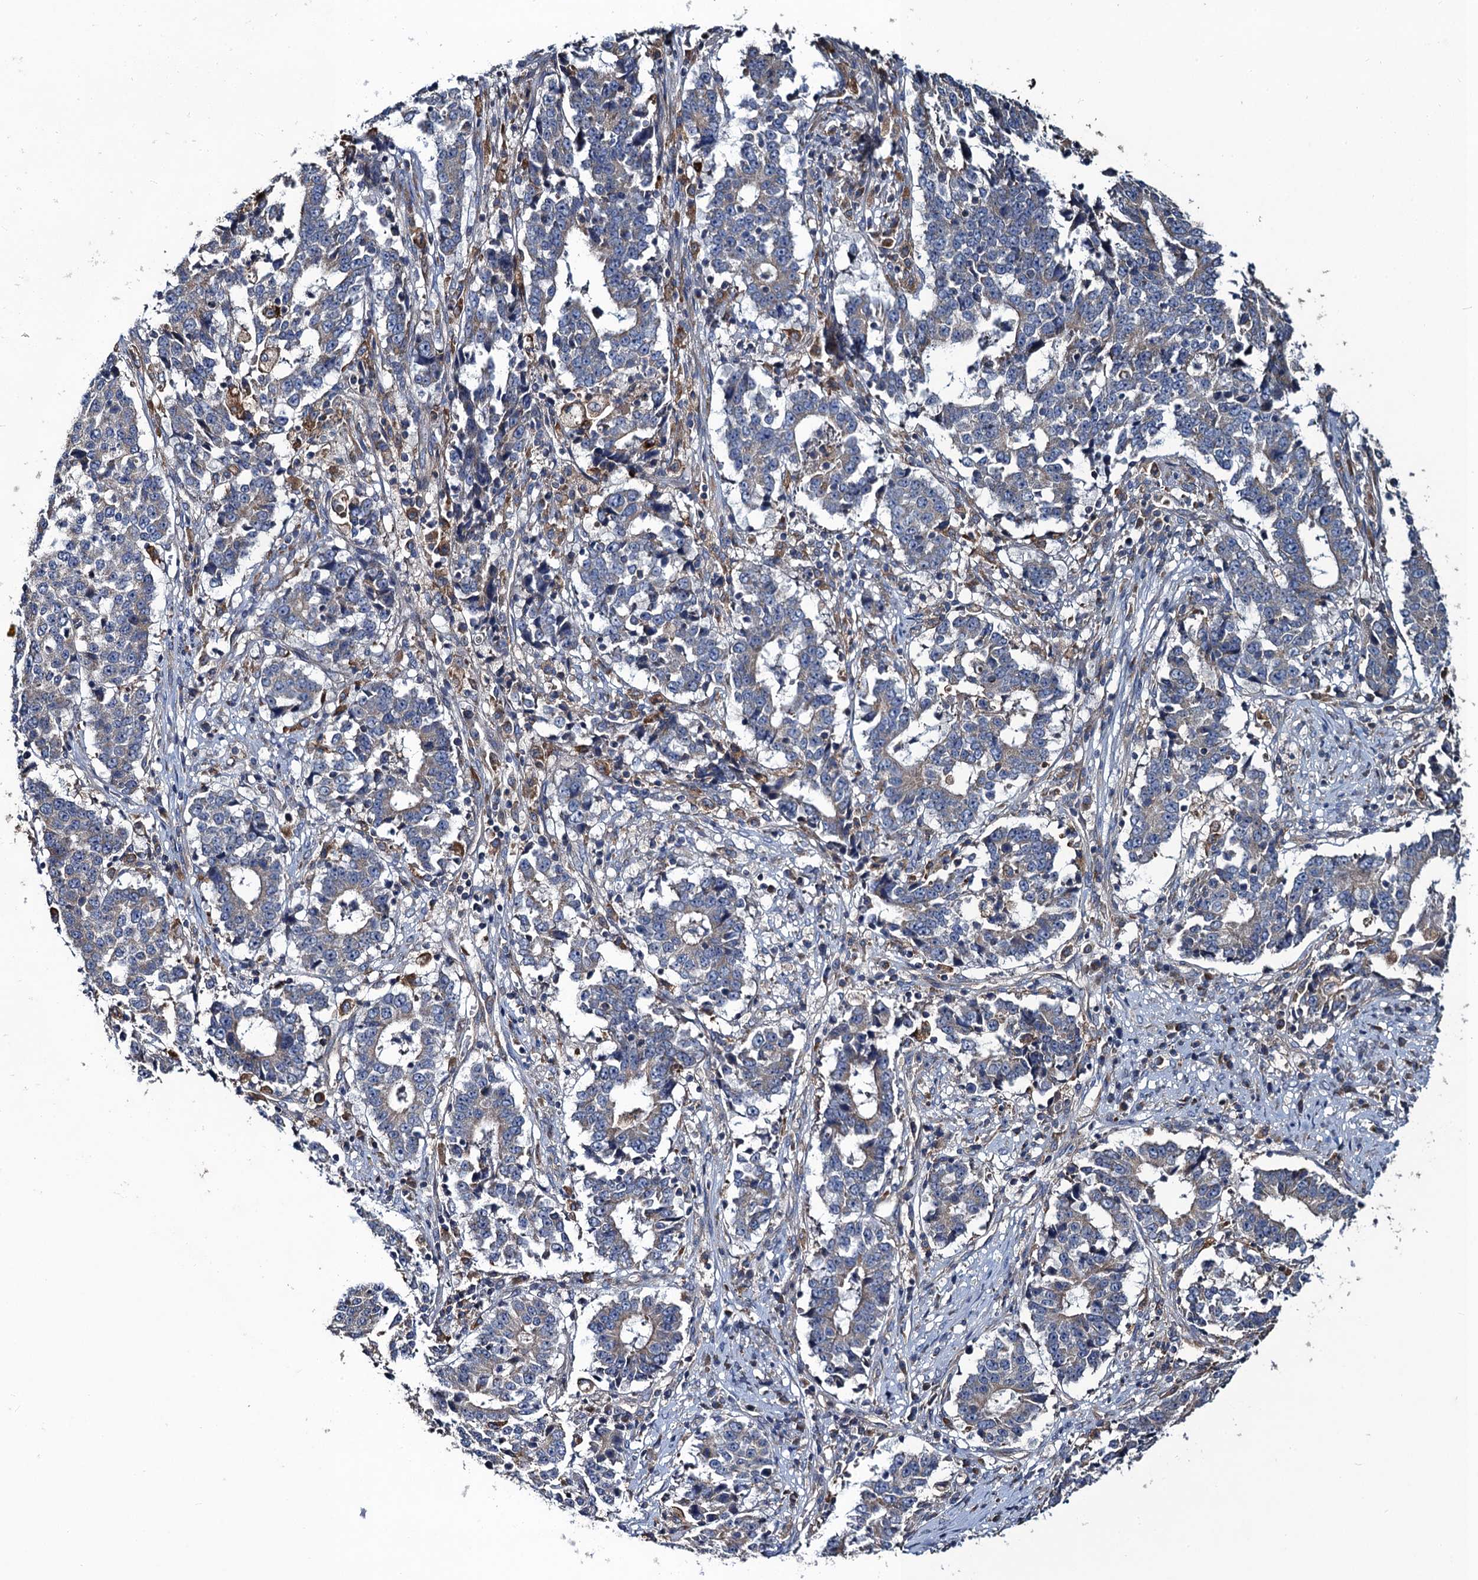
{"staining": {"intensity": "negative", "quantity": "none", "location": "none"}, "tissue": "stomach cancer", "cell_type": "Tumor cells", "image_type": "cancer", "snomed": [{"axis": "morphology", "description": "Adenocarcinoma, NOS"}, {"axis": "topography", "description": "Stomach"}], "caption": "Stomach cancer (adenocarcinoma) stained for a protein using IHC reveals no positivity tumor cells.", "gene": "SNAP29", "patient": {"sex": "male", "age": 59}}